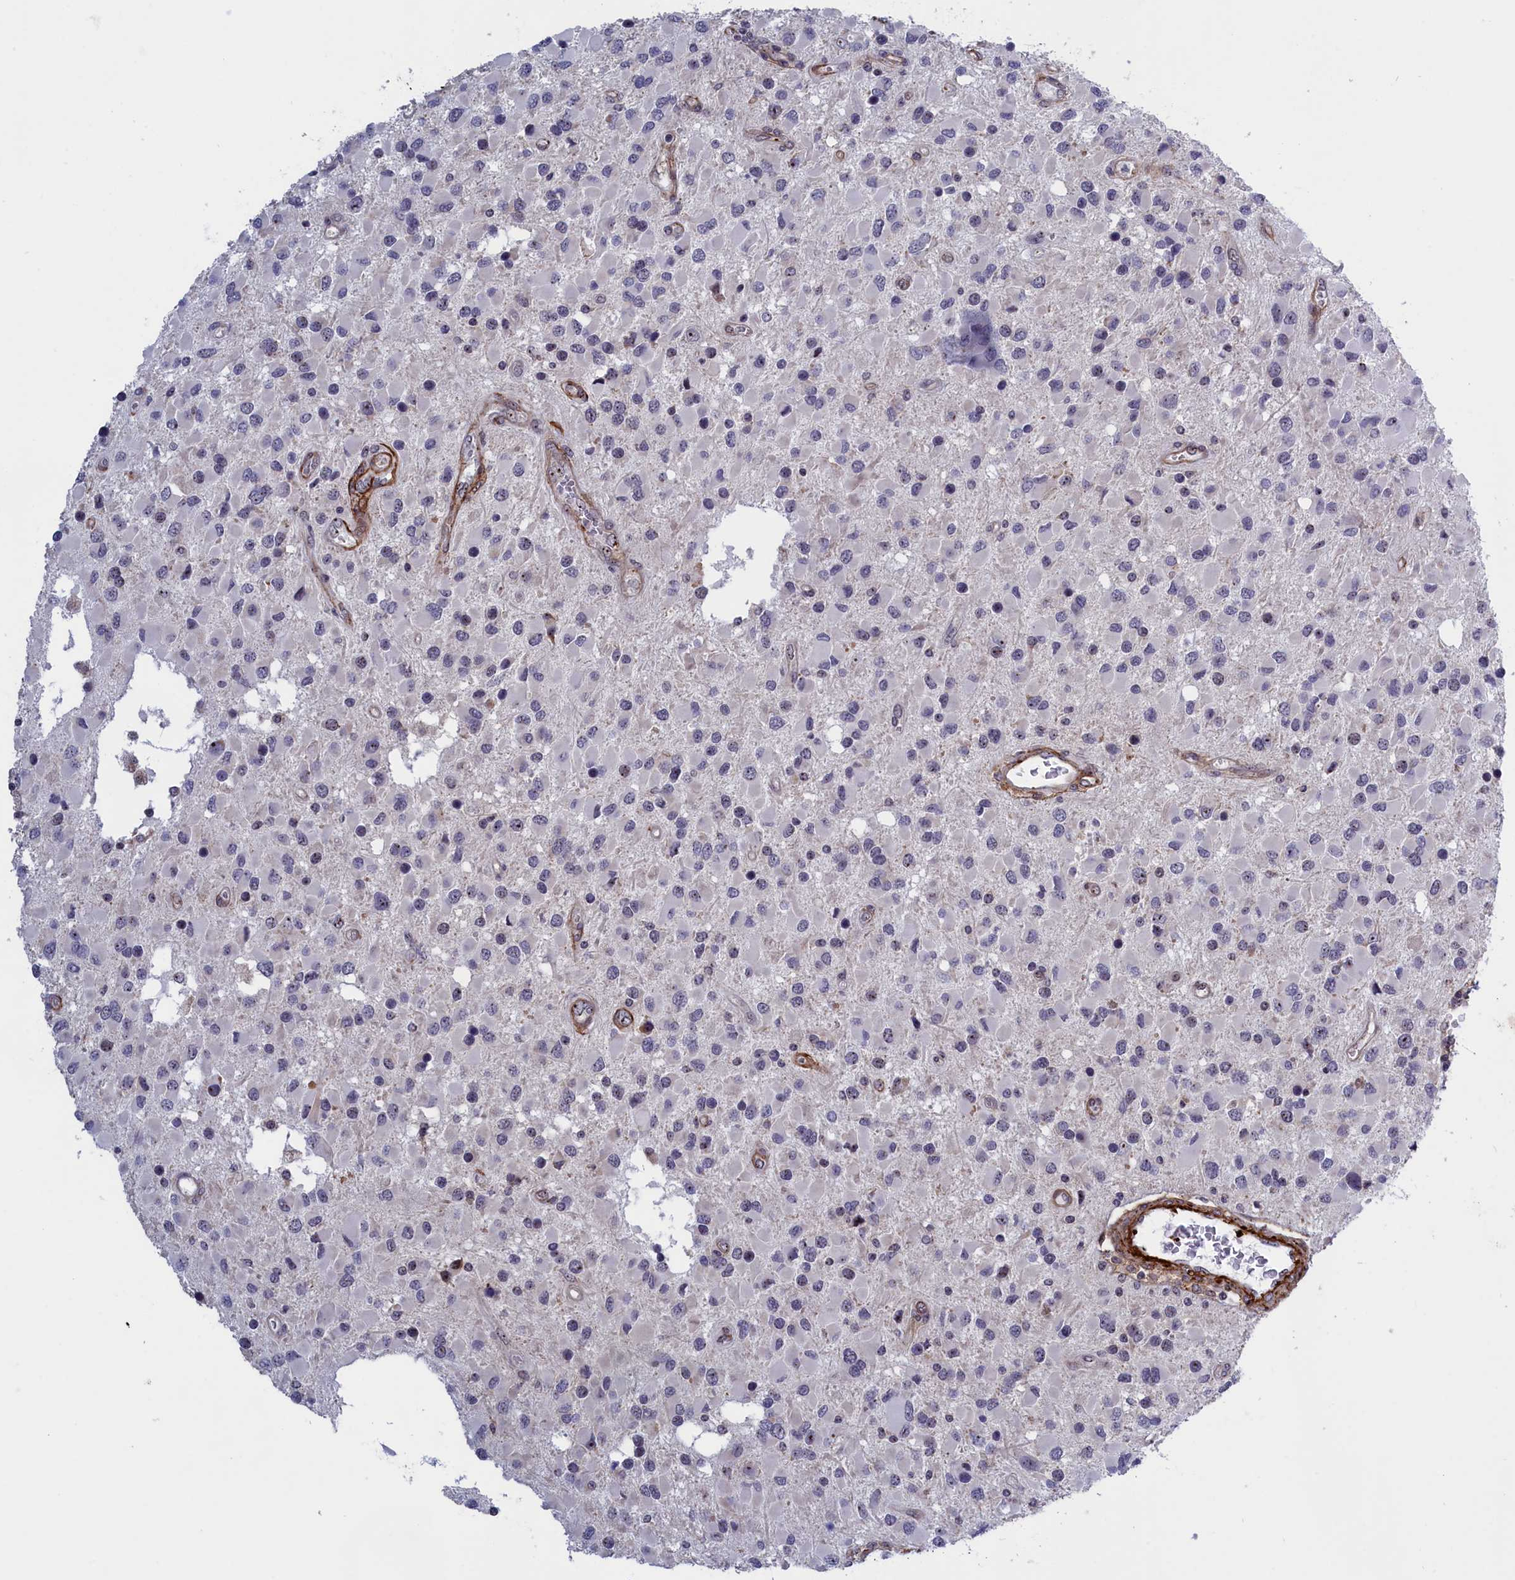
{"staining": {"intensity": "negative", "quantity": "none", "location": "none"}, "tissue": "glioma", "cell_type": "Tumor cells", "image_type": "cancer", "snomed": [{"axis": "morphology", "description": "Glioma, malignant, High grade"}, {"axis": "topography", "description": "Brain"}], "caption": "Protein analysis of glioma demonstrates no significant staining in tumor cells.", "gene": "PPAN", "patient": {"sex": "male", "age": 53}}